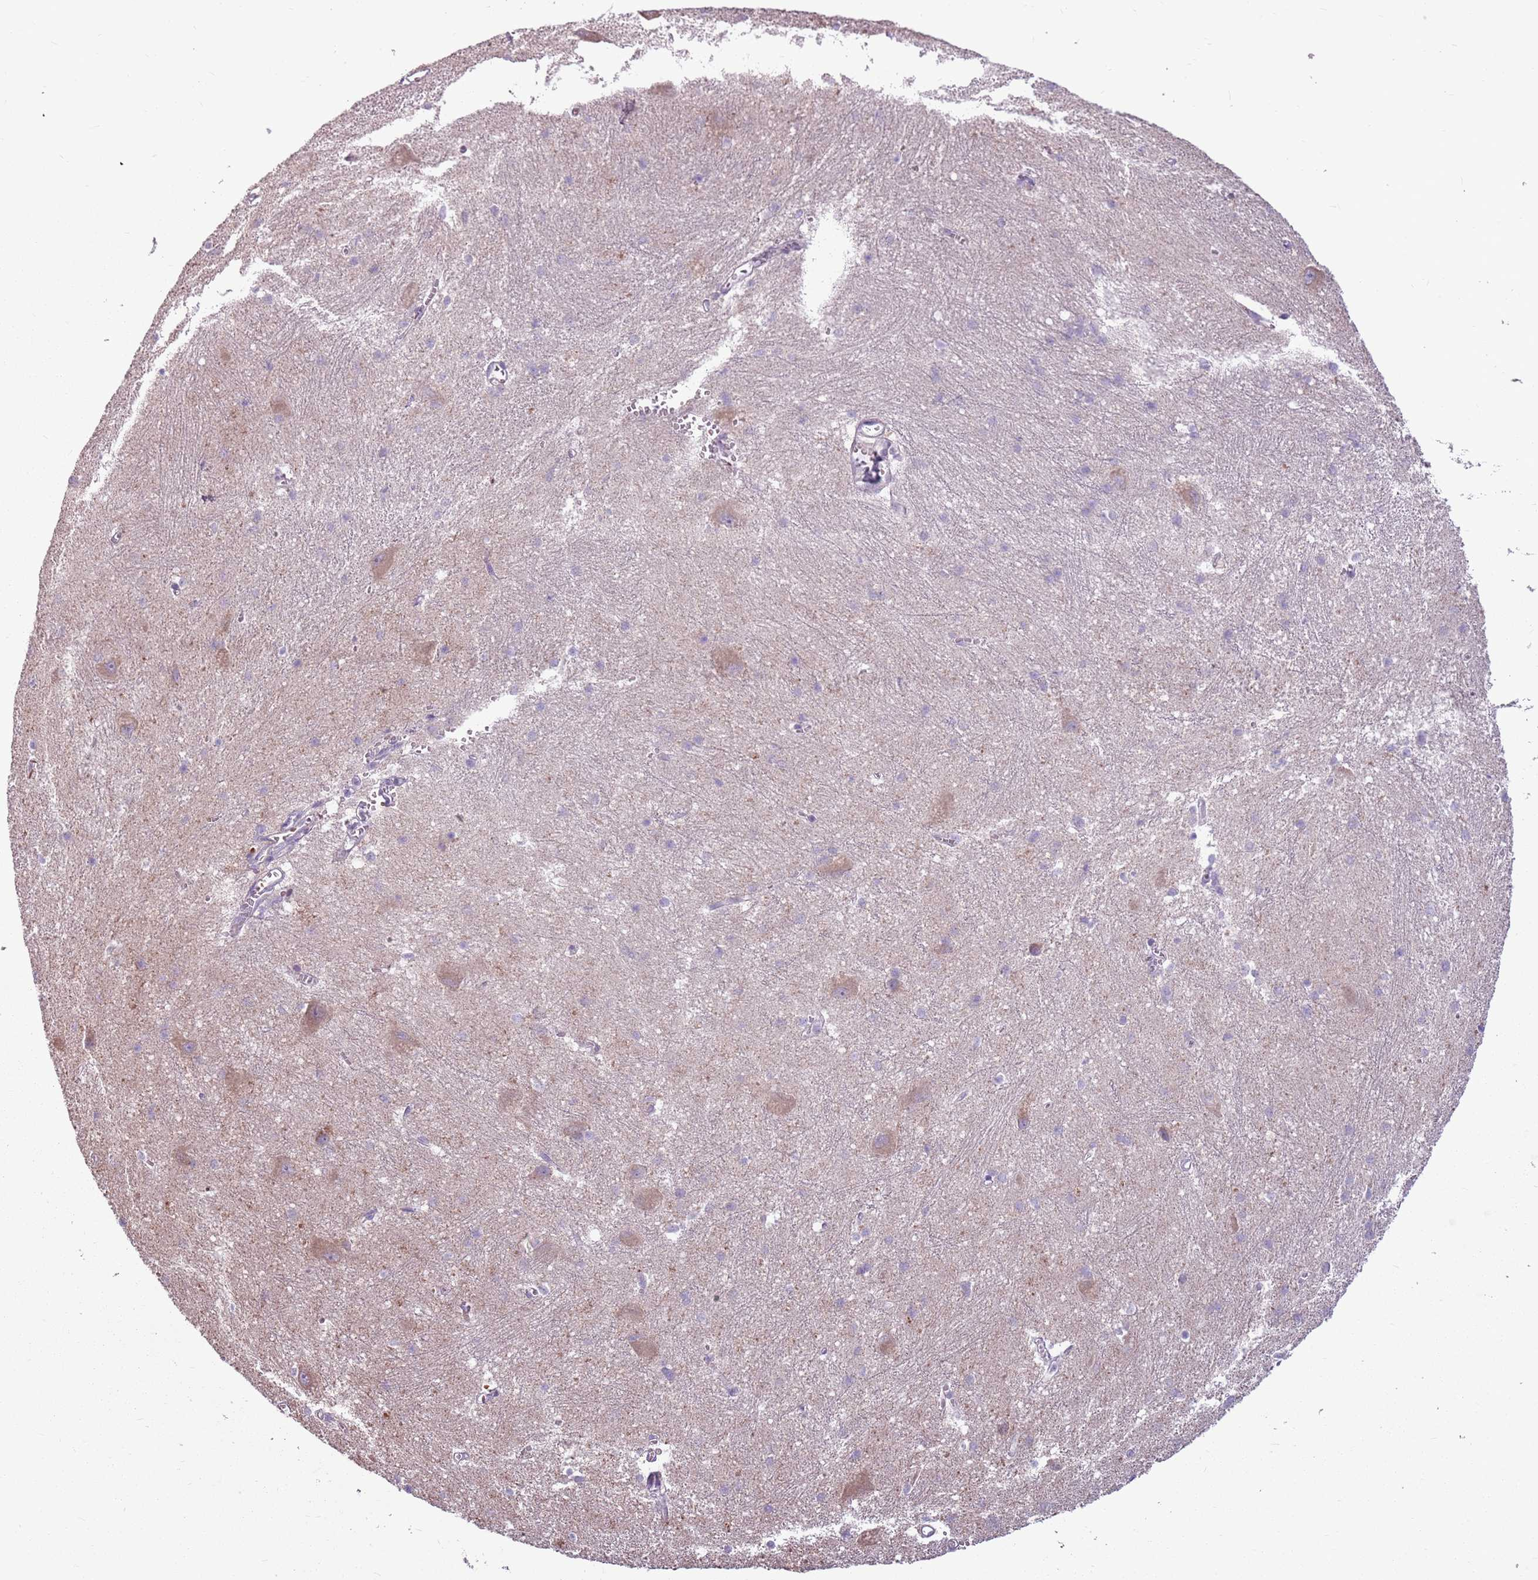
{"staining": {"intensity": "negative", "quantity": "none", "location": "none"}, "tissue": "caudate", "cell_type": "Glial cells", "image_type": "normal", "snomed": [{"axis": "morphology", "description": "Normal tissue, NOS"}, {"axis": "topography", "description": "Lateral ventricle wall"}], "caption": "A histopathology image of caudate stained for a protein exhibits no brown staining in glial cells. The staining was performed using DAB to visualize the protein expression in brown, while the nuclei were stained in blue with hematoxylin (Magnification: 20x).", "gene": "HSPA14", "patient": {"sex": "male", "age": 37}}